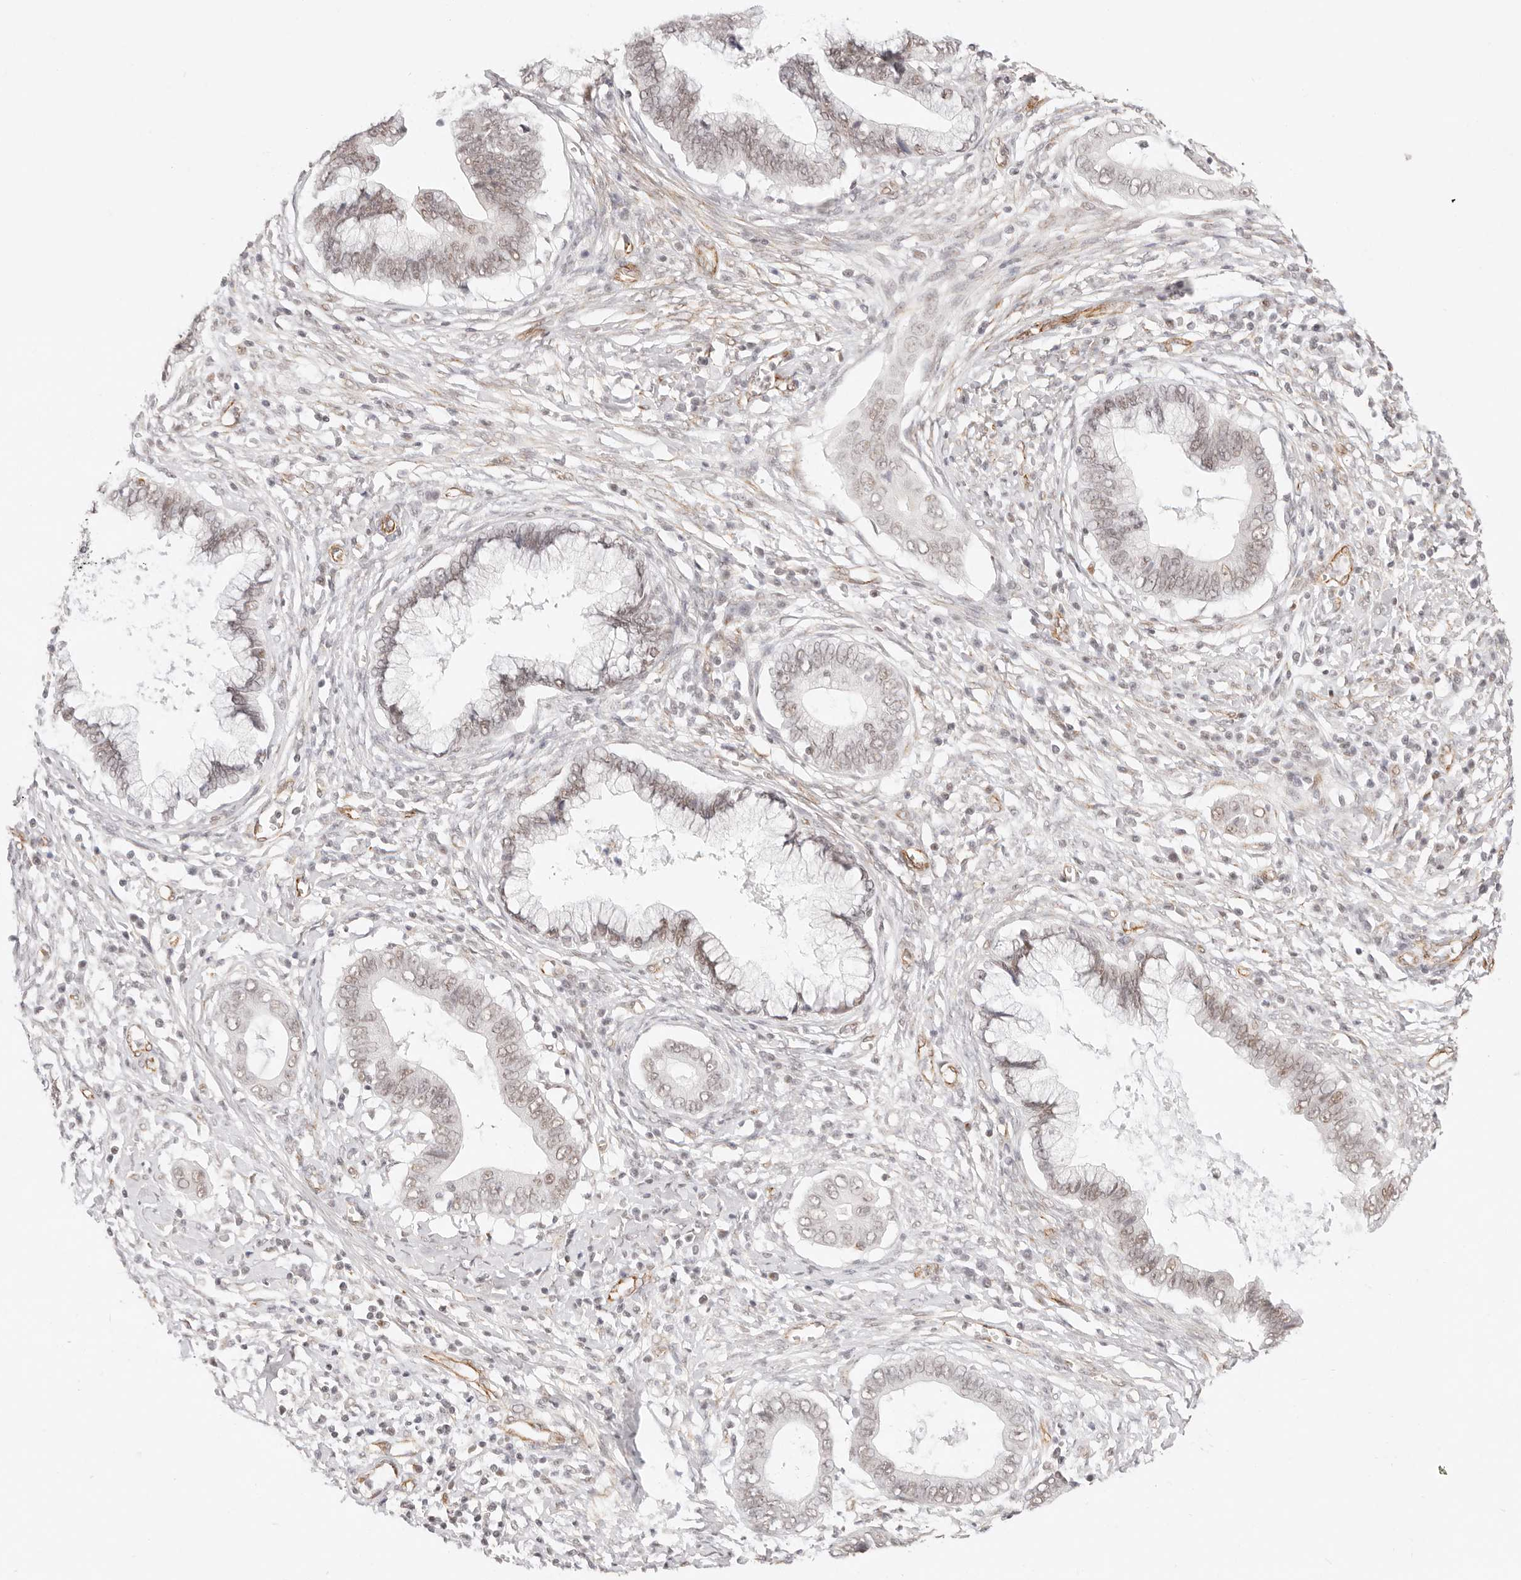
{"staining": {"intensity": "weak", "quantity": "25%-75%", "location": "nuclear"}, "tissue": "cervical cancer", "cell_type": "Tumor cells", "image_type": "cancer", "snomed": [{"axis": "morphology", "description": "Adenocarcinoma, NOS"}, {"axis": "topography", "description": "Cervix"}], "caption": "Immunohistochemistry (IHC) (DAB (3,3'-diaminobenzidine)) staining of cervical cancer exhibits weak nuclear protein positivity in about 25%-75% of tumor cells.", "gene": "ZC3H11A", "patient": {"sex": "female", "age": 44}}